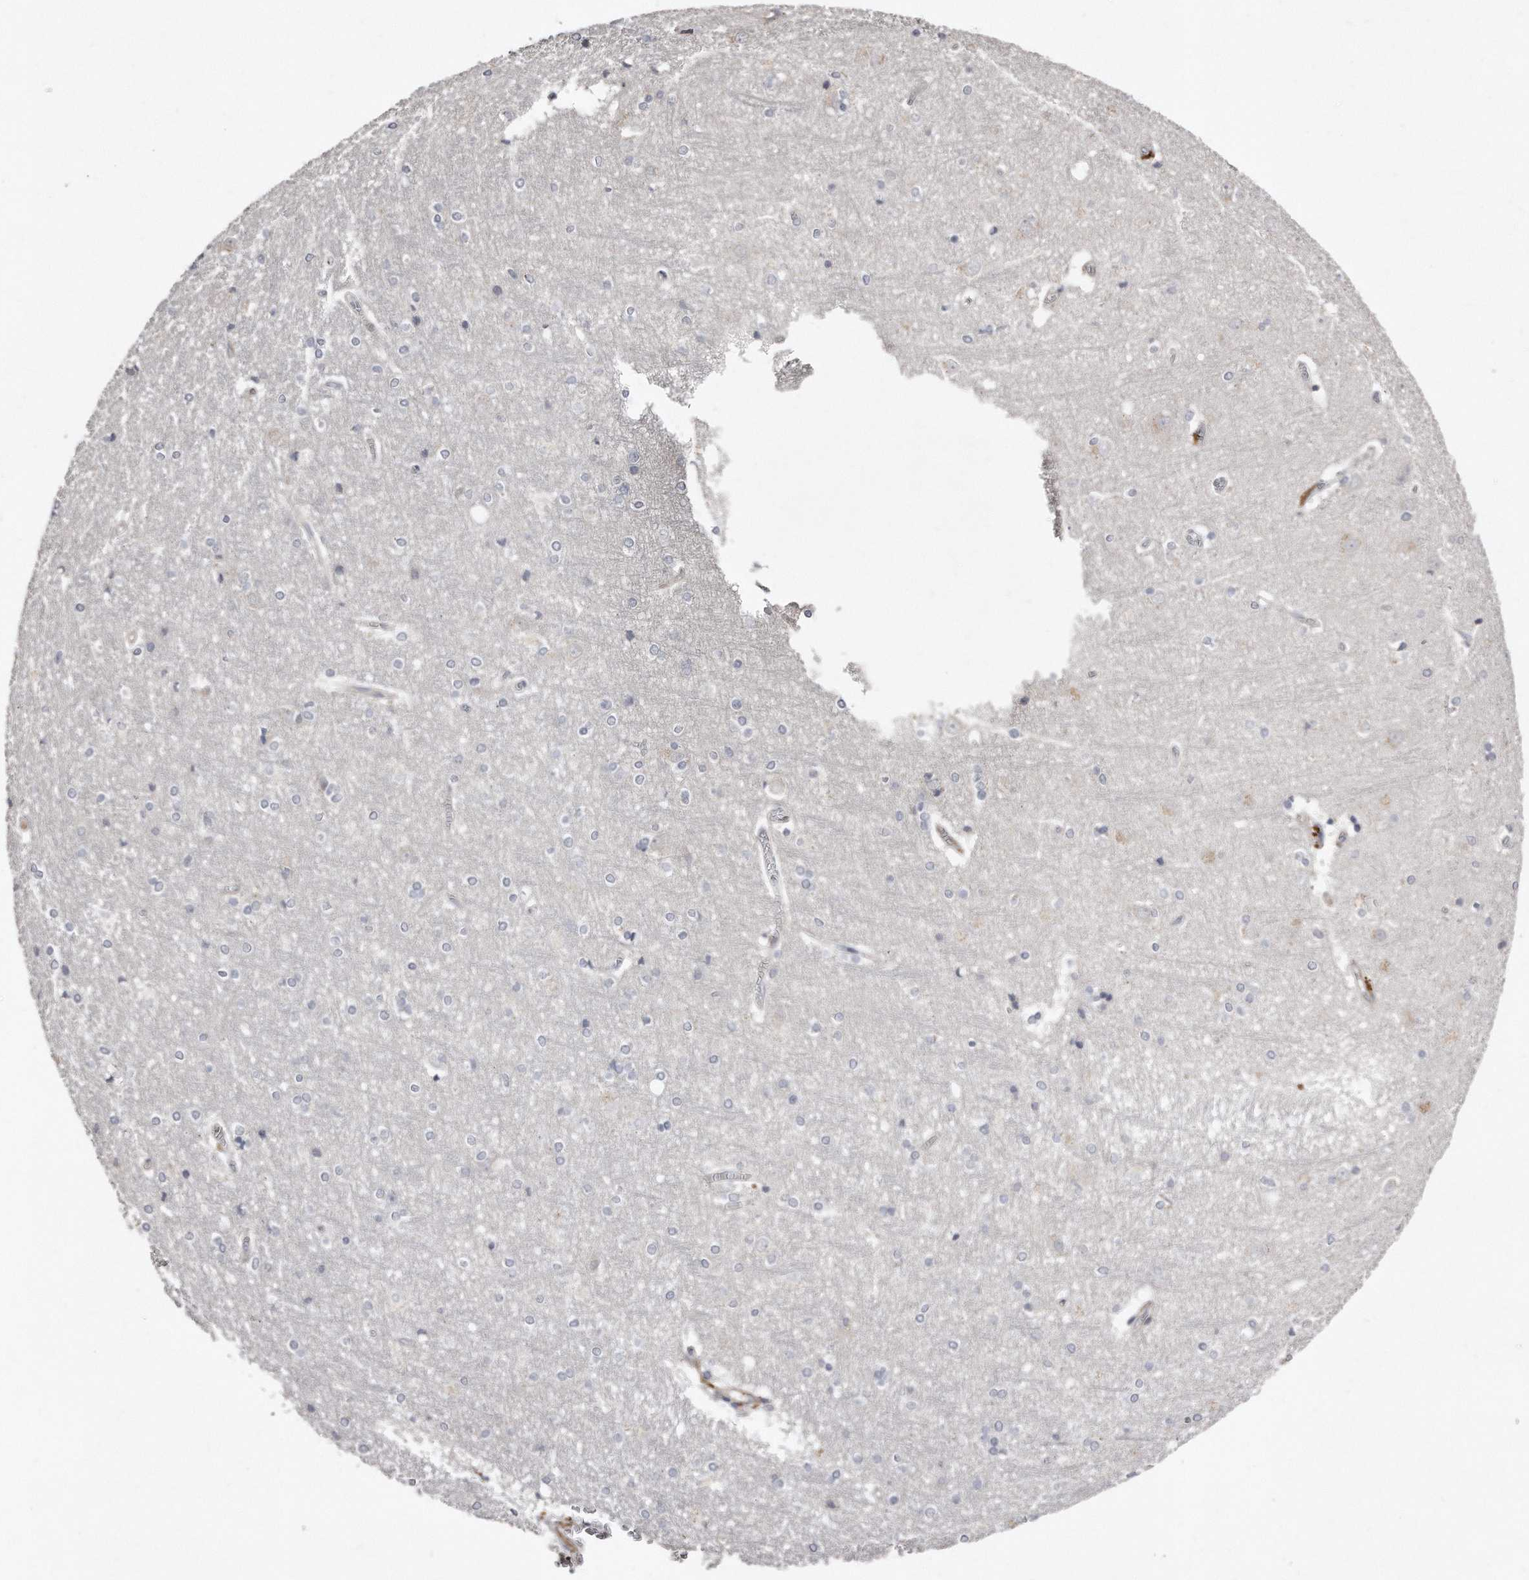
{"staining": {"intensity": "negative", "quantity": "none", "location": "none"}, "tissue": "cerebral cortex", "cell_type": "Endothelial cells", "image_type": "normal", "snomed": [{"axis": "morphology", "description": "Normal tissue, NOS"}, {"axis": "topography", "description": "Cerebral cortex"}], "caption": "A micrograph of cerebral cortex stained for a protein displays no brown staining in endothelial cells.", "gene": "LMOD1", "patient": {"sex": "male", "age": 54}}